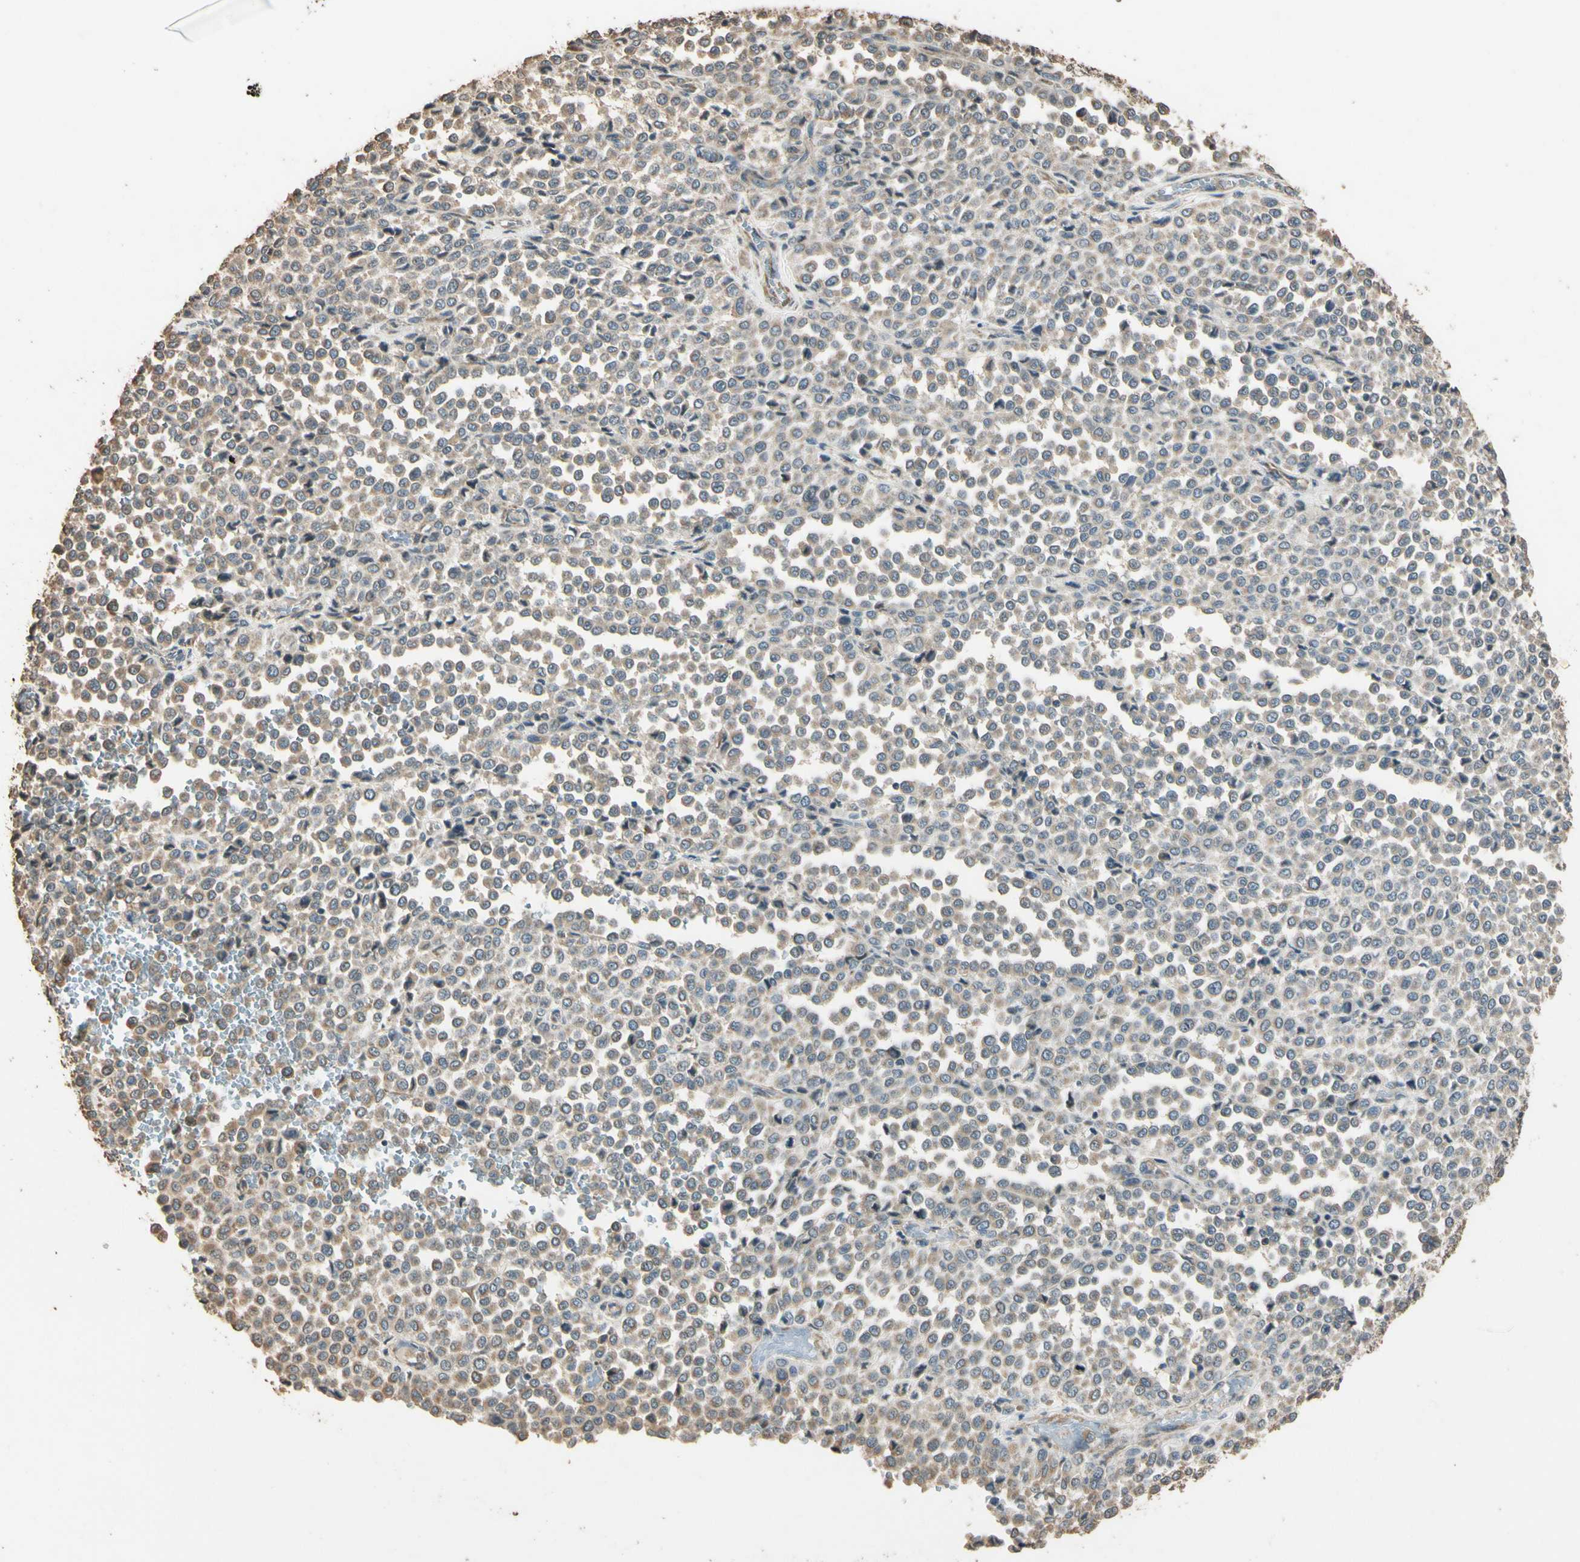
{"staining": {"intensity": "weak", "quantity": "25%-75%", "location": "cytoplasmic/membranous"}, "tissue": "melanoma", "cell_type": "Tumor cells", "image_type": "cancer", "snomed": [{"axis": "morphology", "description": "Malignant melanoma, Metastatic site"}, {"axis": "topography", "description": "Pancreas"}], "caption": "High-power microscopy captured an immunohistochemistry (IHC) micrograph of malignant melanoma (metastatic site), revealing weak cytoplasmic/membranous expression in about 25%-75% of tumor cells.", "gene": "STX18", "patient": {"sex": "female", "age": 30}}